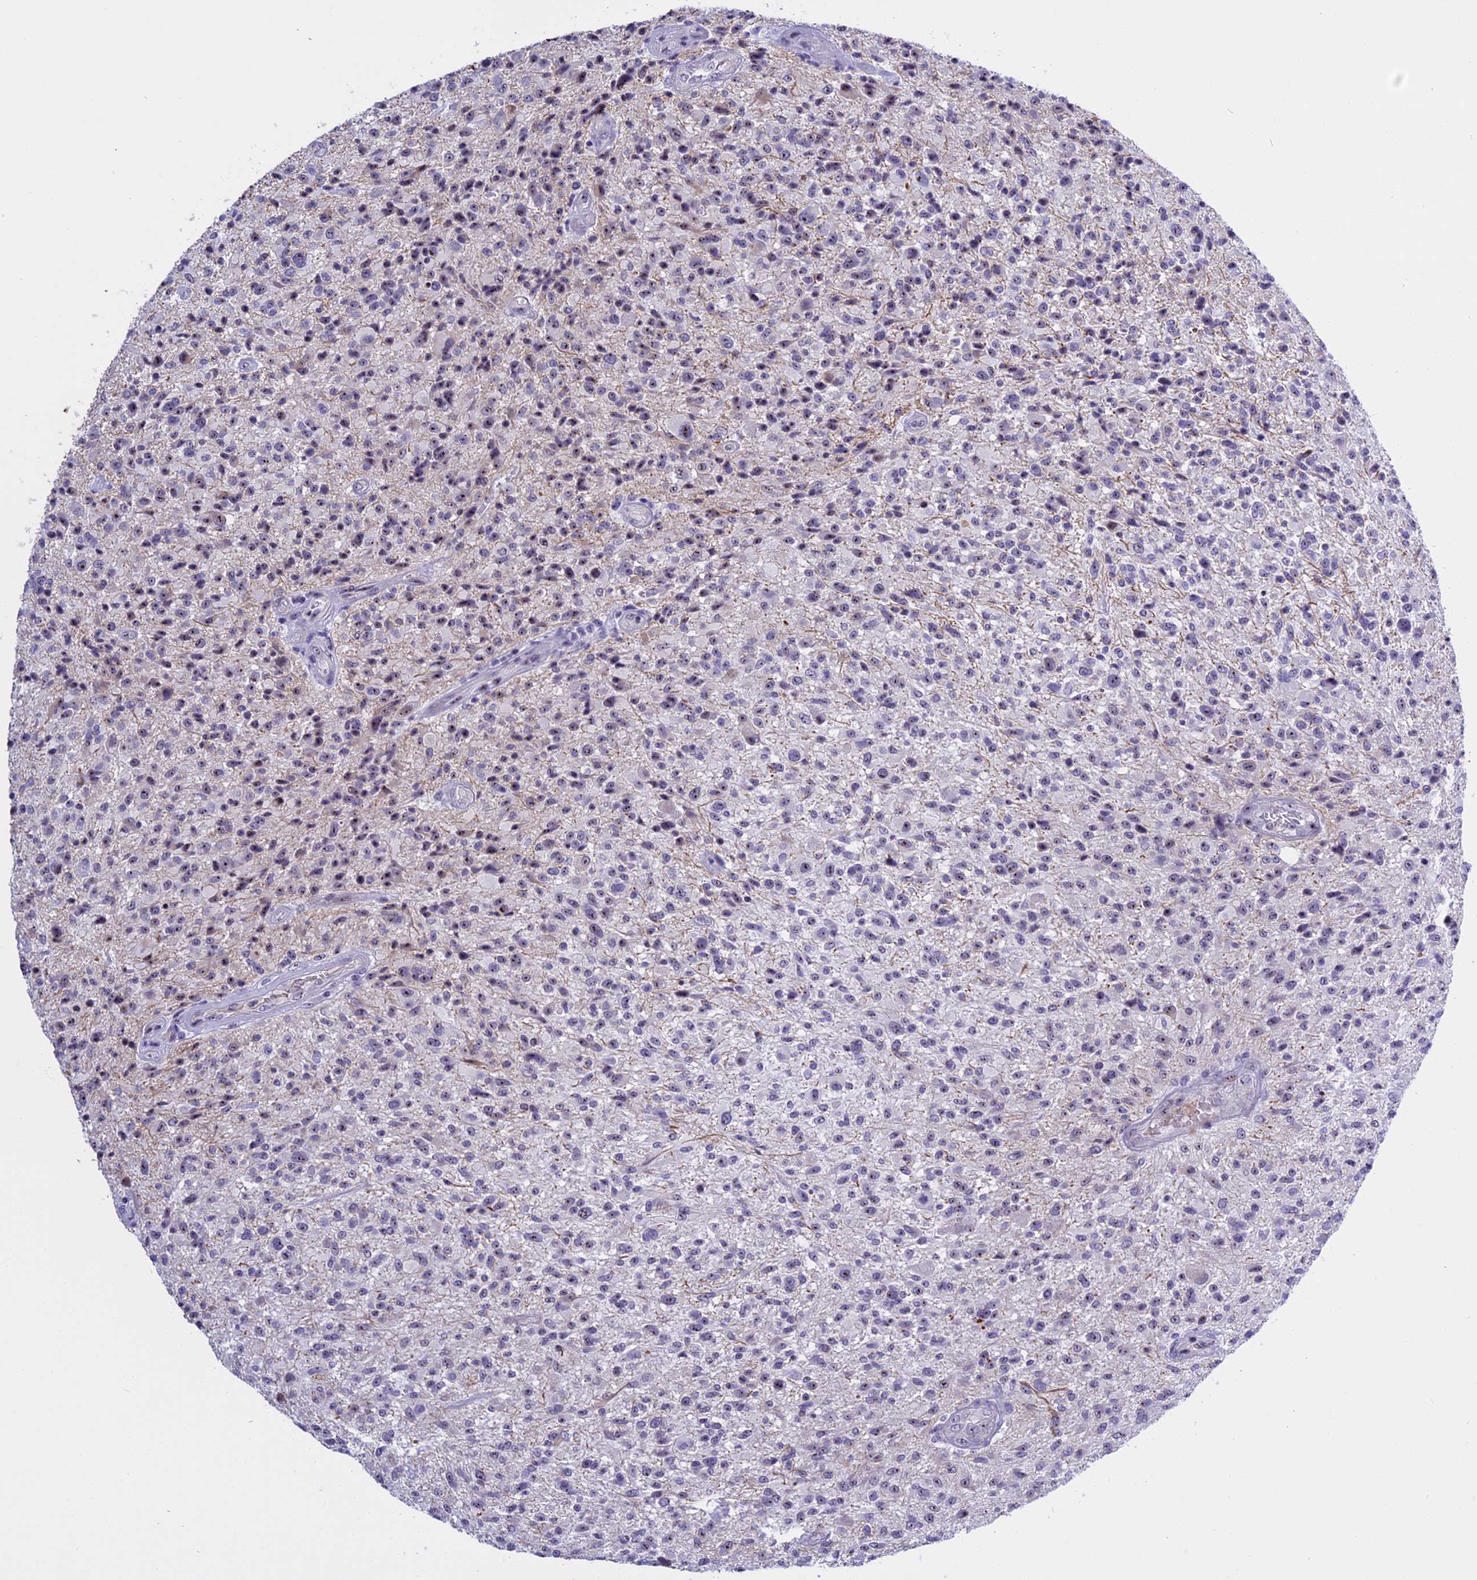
{"staining": {"intensity": "weak", "quantity": "<25%", "location": "nuclear"}, "tissue": "glioma", "cell_type": "Tumor cells", "image_type": "cancer", "snomed": [{"axis": "morphology", "description": "Glioma, malignant, High grade"}, {"axis": "topography", "description": "Brain"}], "caption": "Immunohistochemical staining of malignant high-grade glioma exhibits no significant positivity in tumor cells. The staining was performed using DAB (3,3'-diaminobenzidine) to visualize the protein expression in brown, while the nuclei were stained in blue with hematoxylin (Magnification: 20x).", "gene": "TBL3", "patient": {"sex": "male", "age": 47}}